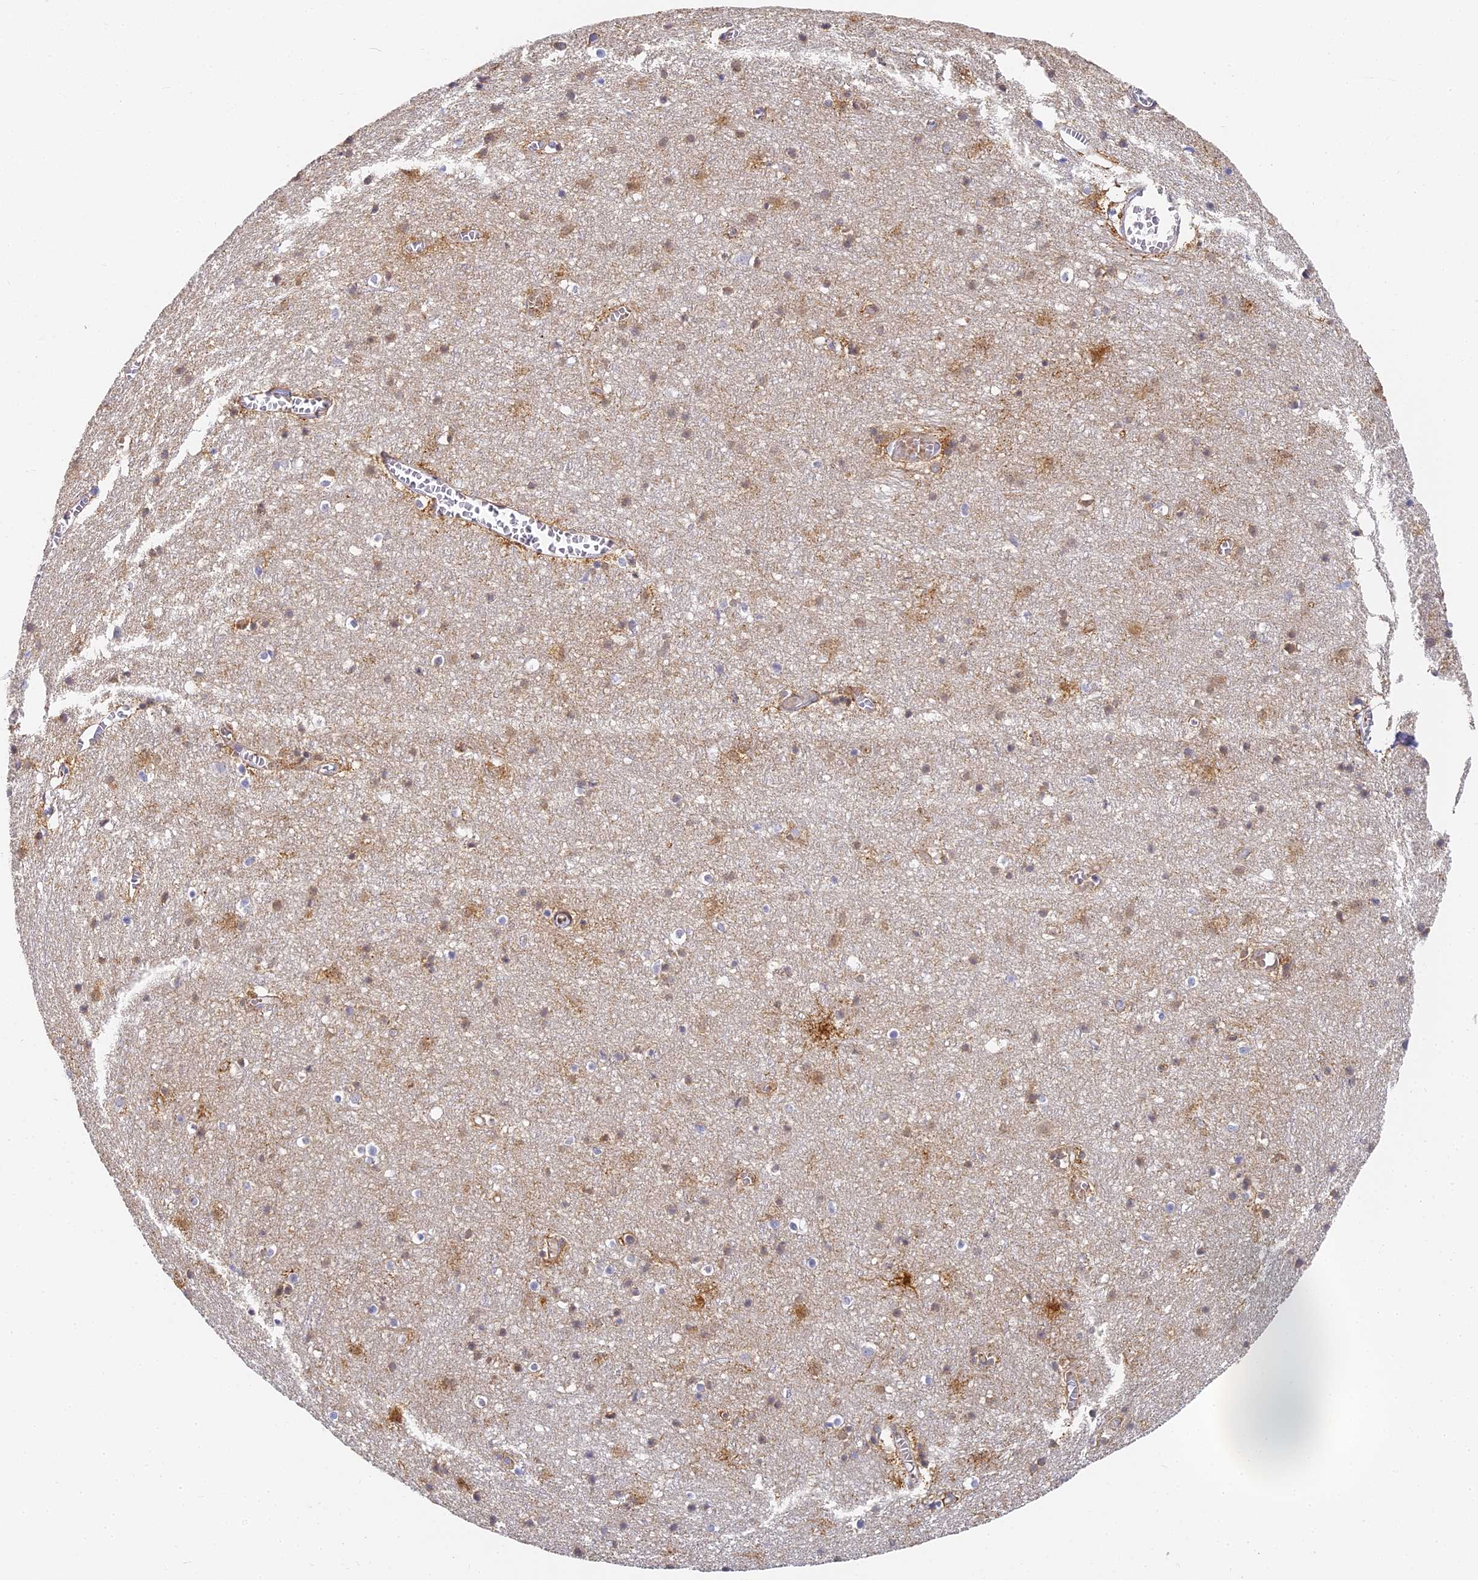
{"staining": {"intensity": "negative", "quantity": "none", "location": "none"}, "tissue": "cerebral cortex", "cell_type": "Endothelial cells", "image_type": "normal", "snomed": [{"axis": "morphology", "description": "Normal tissue, NOS"}, {"axis": "topography", "description": "Cerebral cortex"}], "caption": "Endothelial cells show no significant staining in normal cerebral cortex.", "gene": "GJA1", "patient": {"sex": "female", "age": 64}}